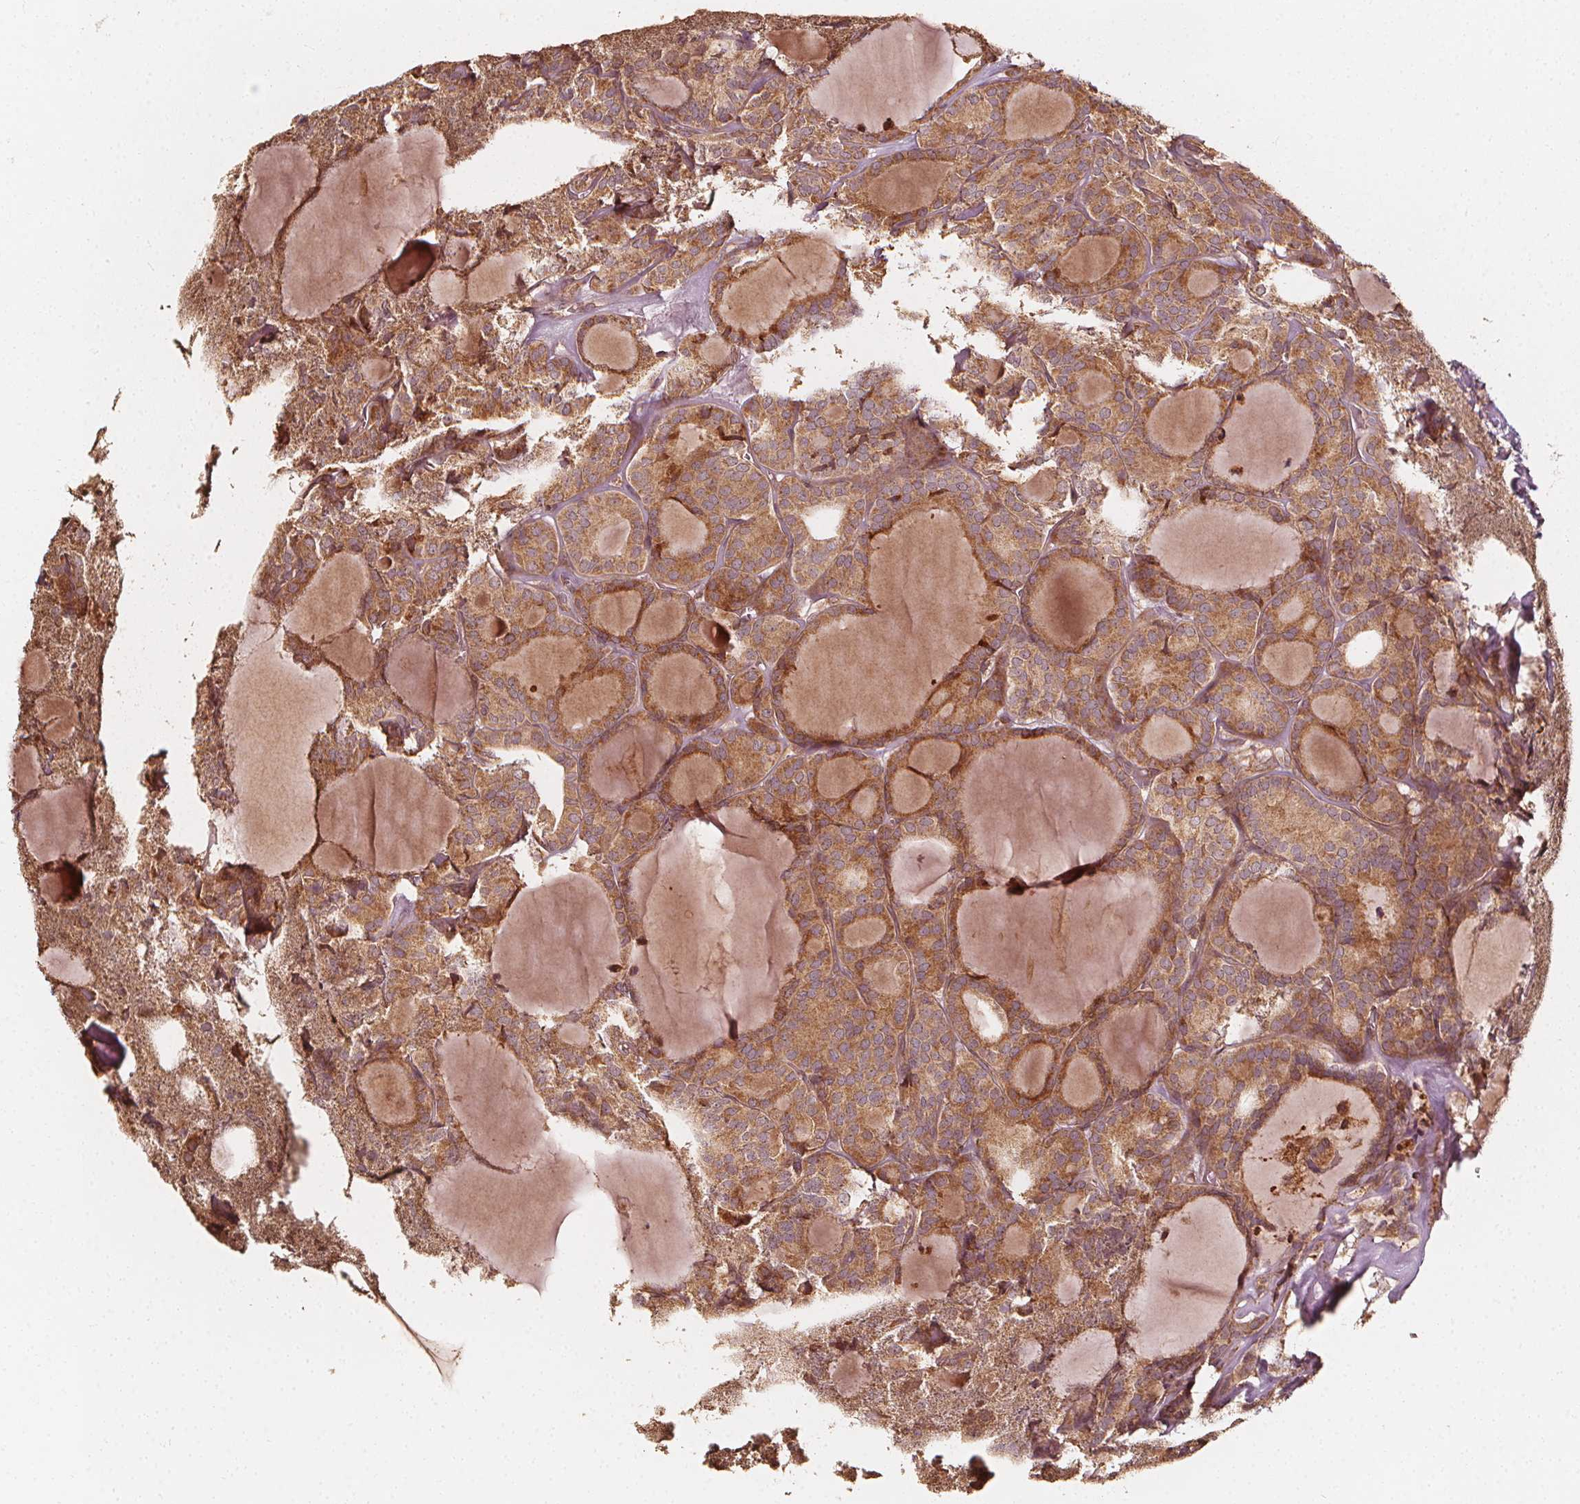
{"staining": {"intensity": "moderate", "quantity": ">75%", "location": "cytoplasmic/membranous"}, "tissue": "thyroid cancer", "cell_type": "Tumor cells", "image_type": "cancer", "snomed": [{"axis": "morphology", "description": "Follicular adenoma carcinoma, NOS"}, {"axis": "topography", "description": "Thyroid gland"}], "caption": "Immunohistochemistry (IHC) (DAB) staining of human thyroid cancer (follicular adenoma carcinoma) reveals moderate cytoplasmic/membranous protein staining in about >75% of tumor cells. (Brightfield microscopy of DAB IHC at high magnification).", "gene": "NPC1", "patient": {"sex": "male", "age": 74}}